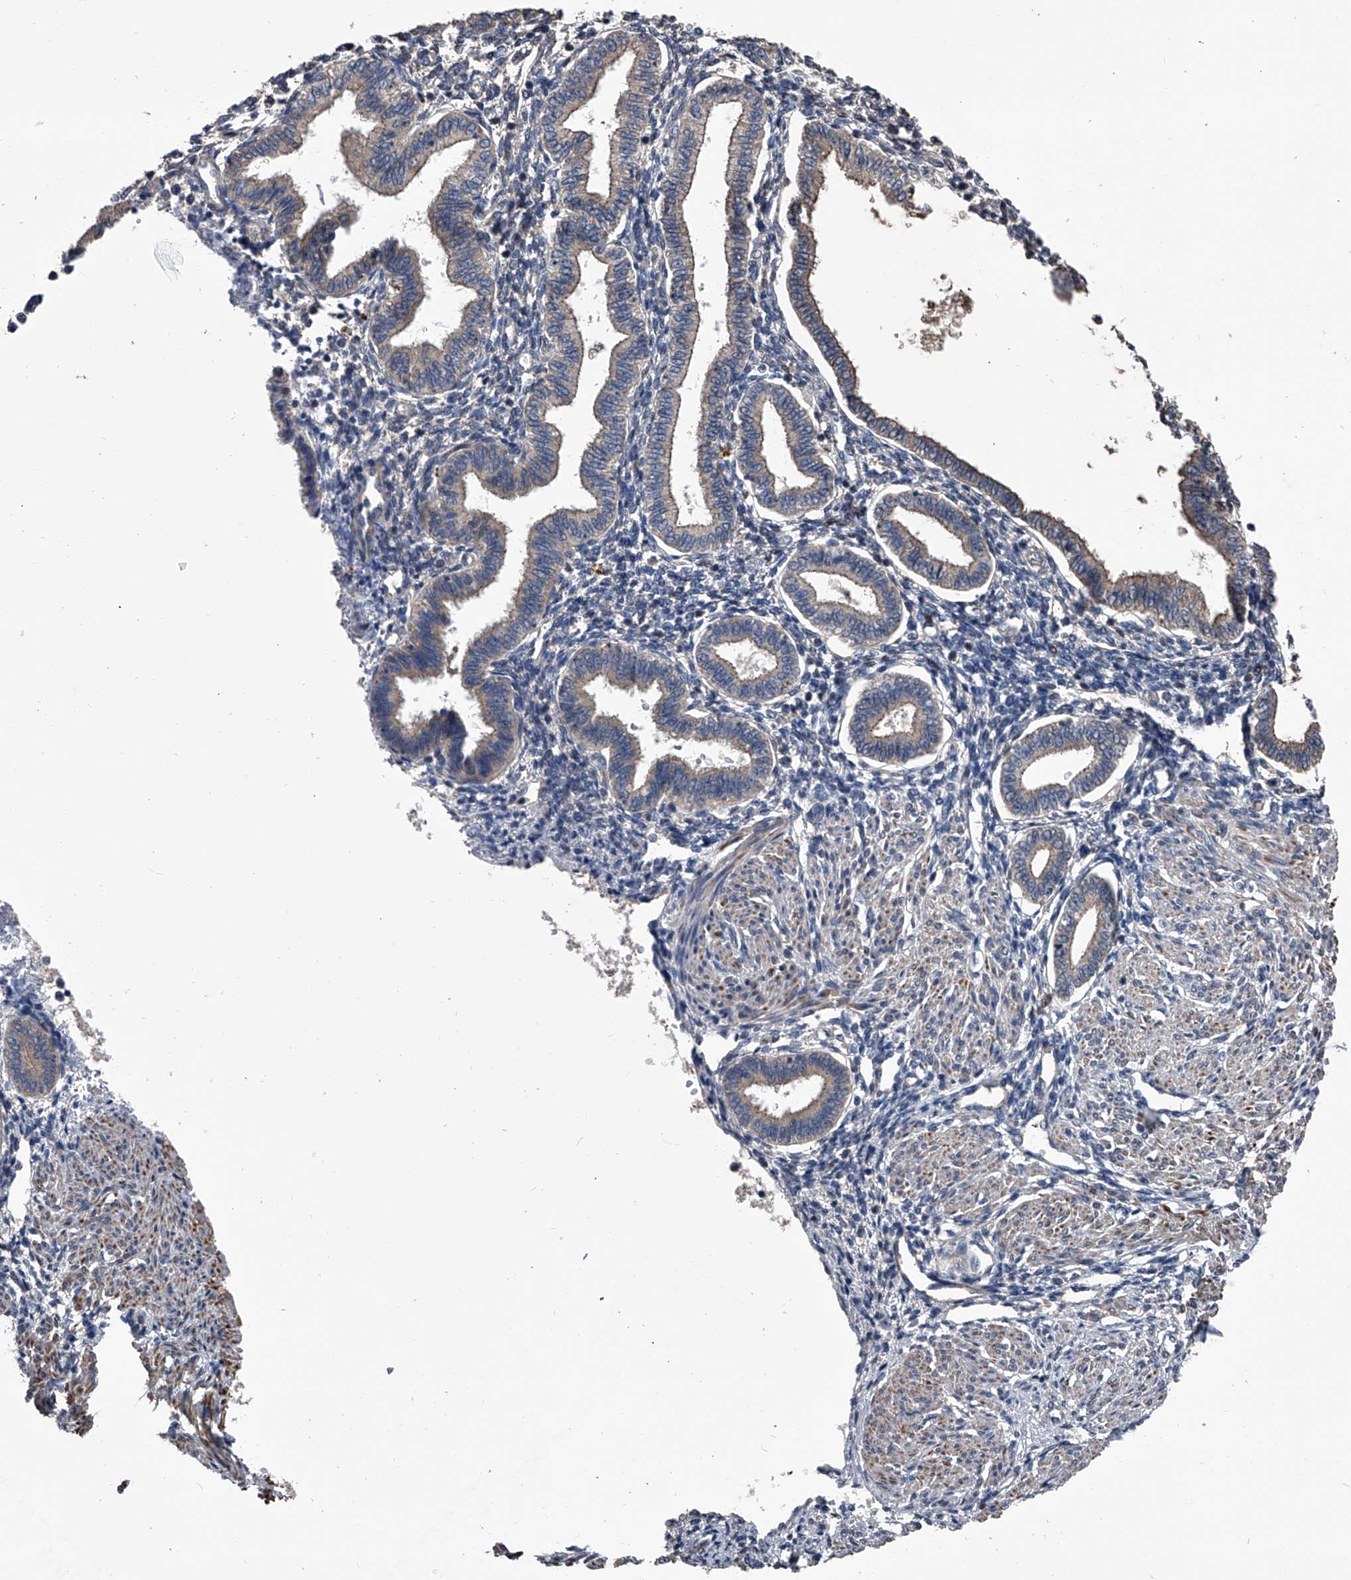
{"staining": {"intensity": "weak", "quantity": "25%-75%", "location": "cytoplasmic/membranous"}, "tissue": "endometrium", "cell_type": "Cells in endometrial stroma", "image_type": "normal", "snomed": [{"axis": "morphology", "description": "Normal tissue, NOS"}, {"axis": "topography", "description": "Endometrium"}], "caption": "Brown immunohistochemical staining in unremarkable endometrium reveals weak cytoplasmic/membranous expression in about 25%-75% of cells in endometrial stroma. (DAB (3,3'-diaminobenzidine) IHC with brightfield microscopy, high magnification).", "gene": "KIF13A", "patient": {"sex": "female", "age": 53}}